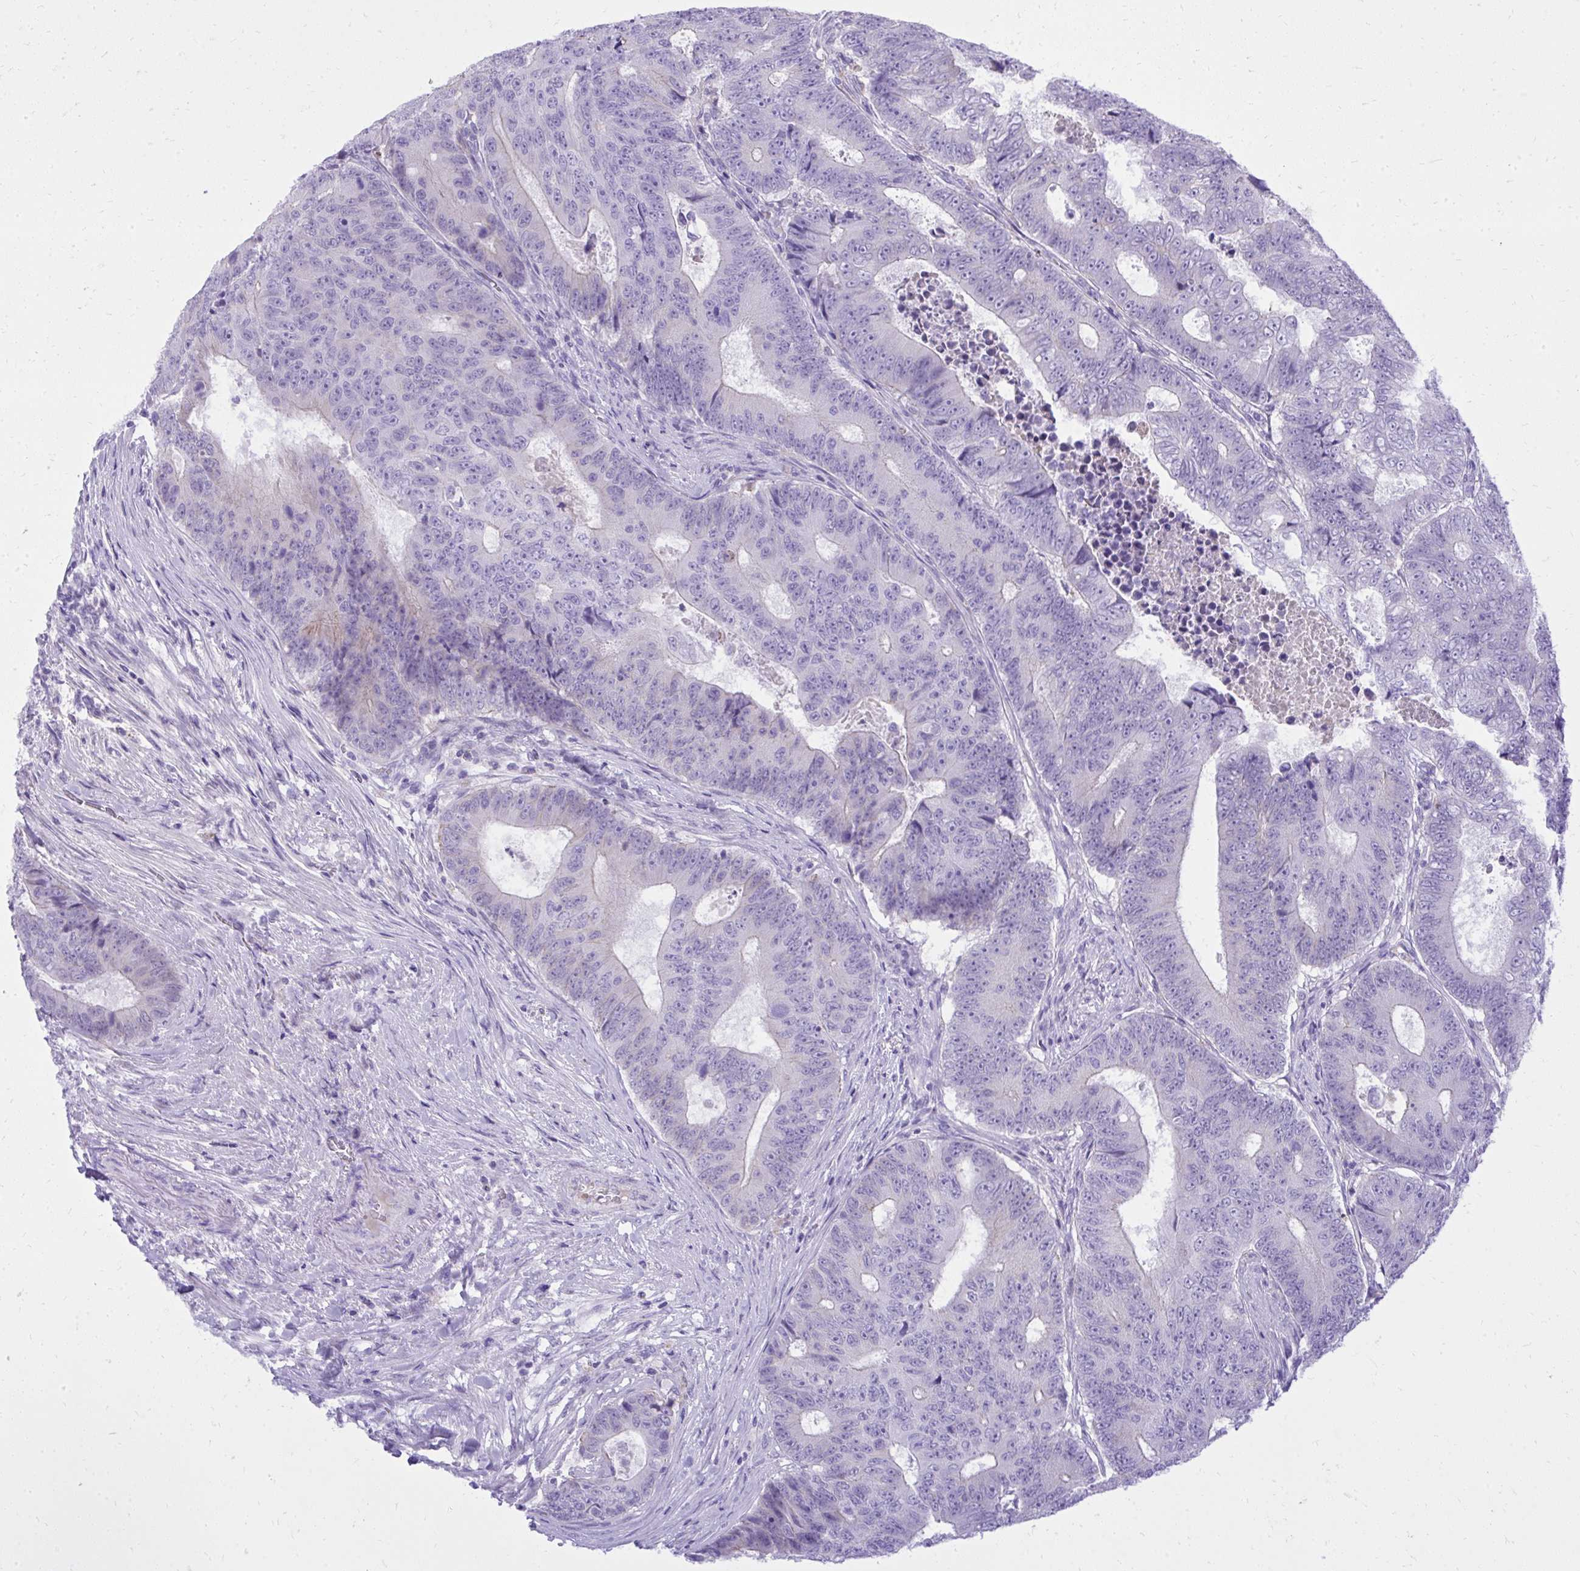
{"staining": {"intensity": "negative", "quantity": "none", "location": "none"}, "tissue": "colorectal cancer", "cell_type": "Tumor cells", "image_type": "cancer", "snomed": [{"axis": "morphology", "description": "Adenocarcinoma, NOS"}, {"axis": "topography", "description": "Colon"}], "caption": "Tumor cells are negative for brown protein staining in adenocarcinoma (colorectal).", "gene": "ST6GALNAC3", "patient": {"sex": "female", "age": 48}}